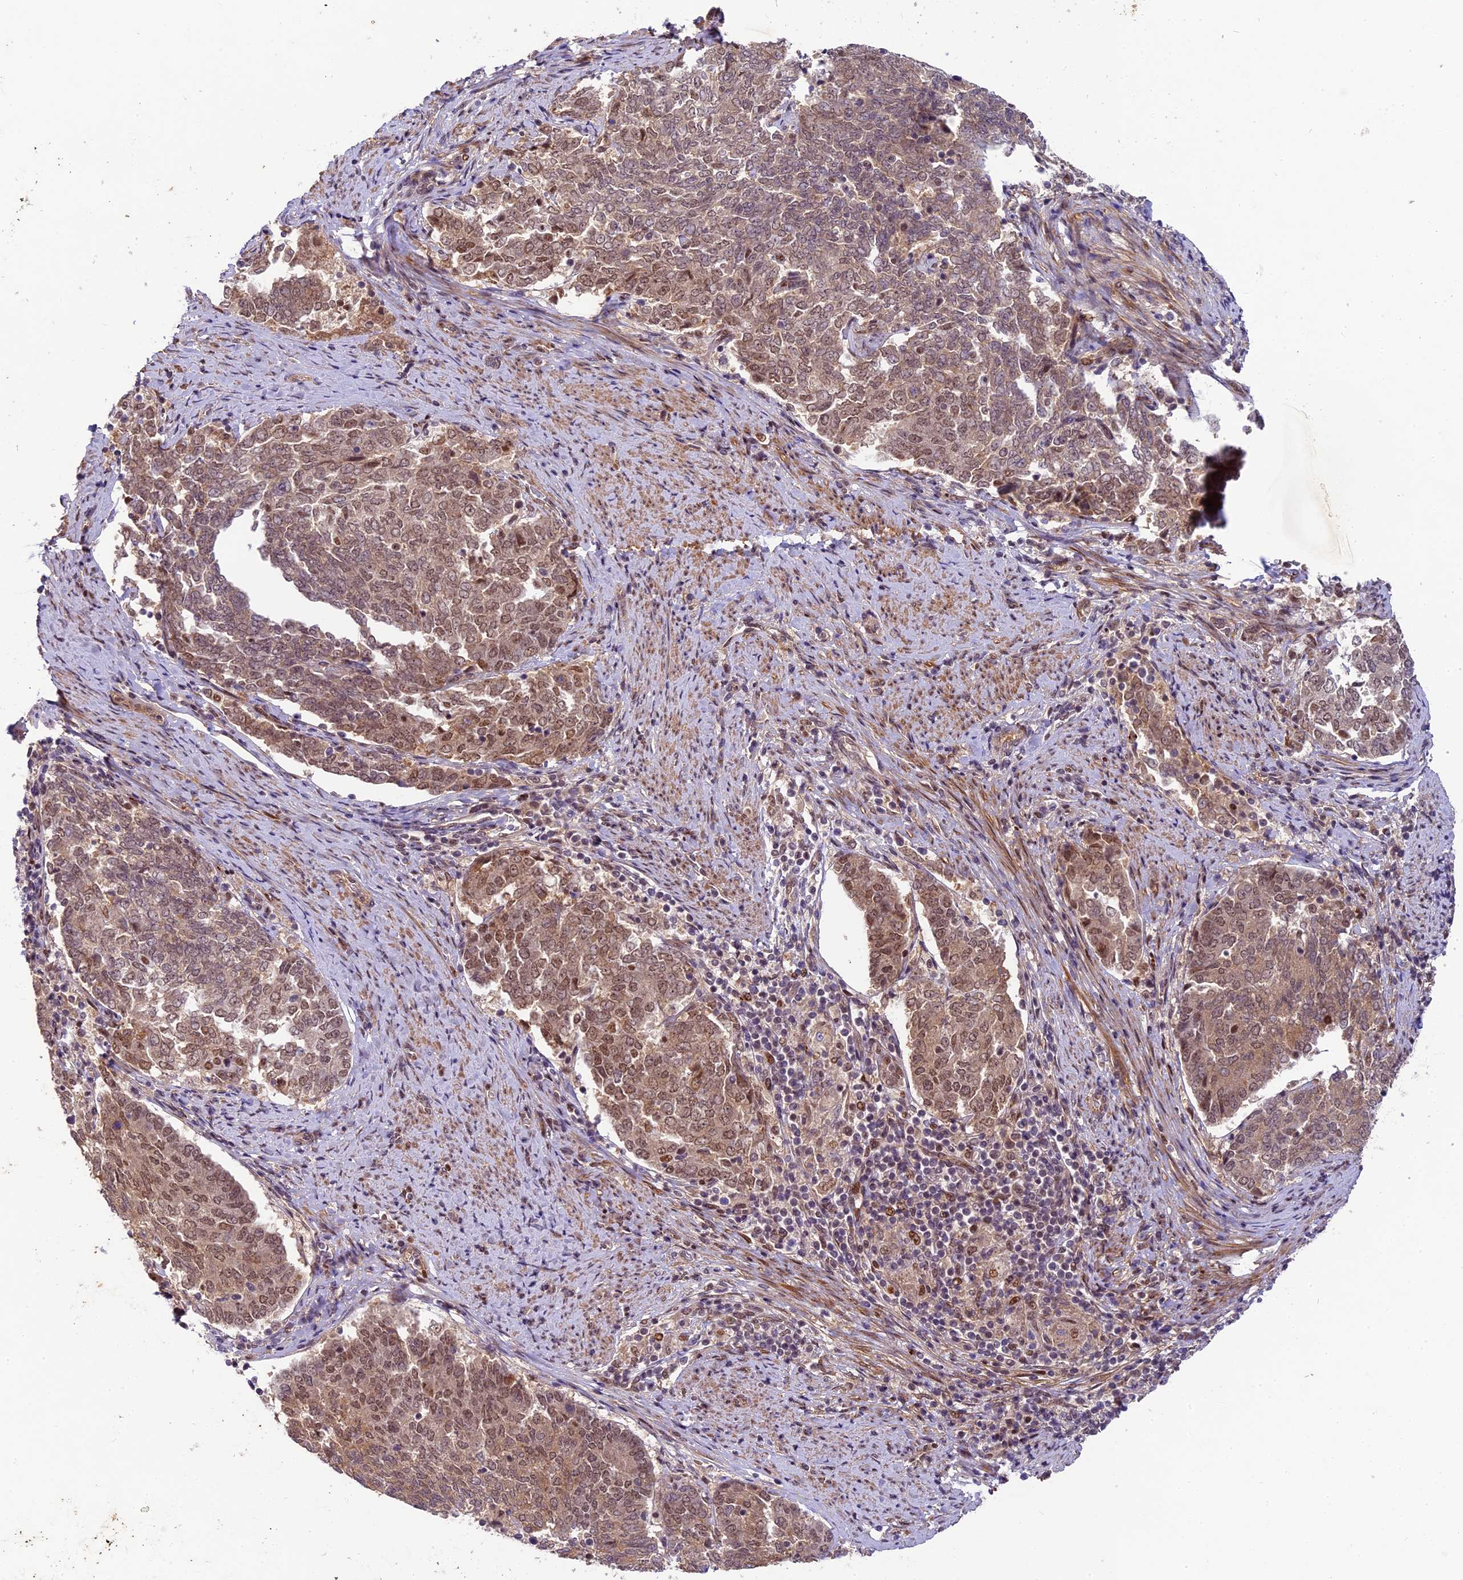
{"staining": {"intensity": "moderate", "quantity": ">75%", "location": "nuclear"}, "tissue": "endometrial cancer", "cell_type": "Tumor cells", "image_type": "cancer", "snomed": [{"axis": "morphology", "description": "Adenocarcinoma, NOS"}, {"axis": "topography", "description": "Endometrium"}], "caption": "There is medium levels of moderate nuclear expression in tumor cells of endometrial cancer, as demonstrated by immunohistochemical staining (brown color).", "gene": "NEK8", "patient": {"sex": "female", "age": 80}}